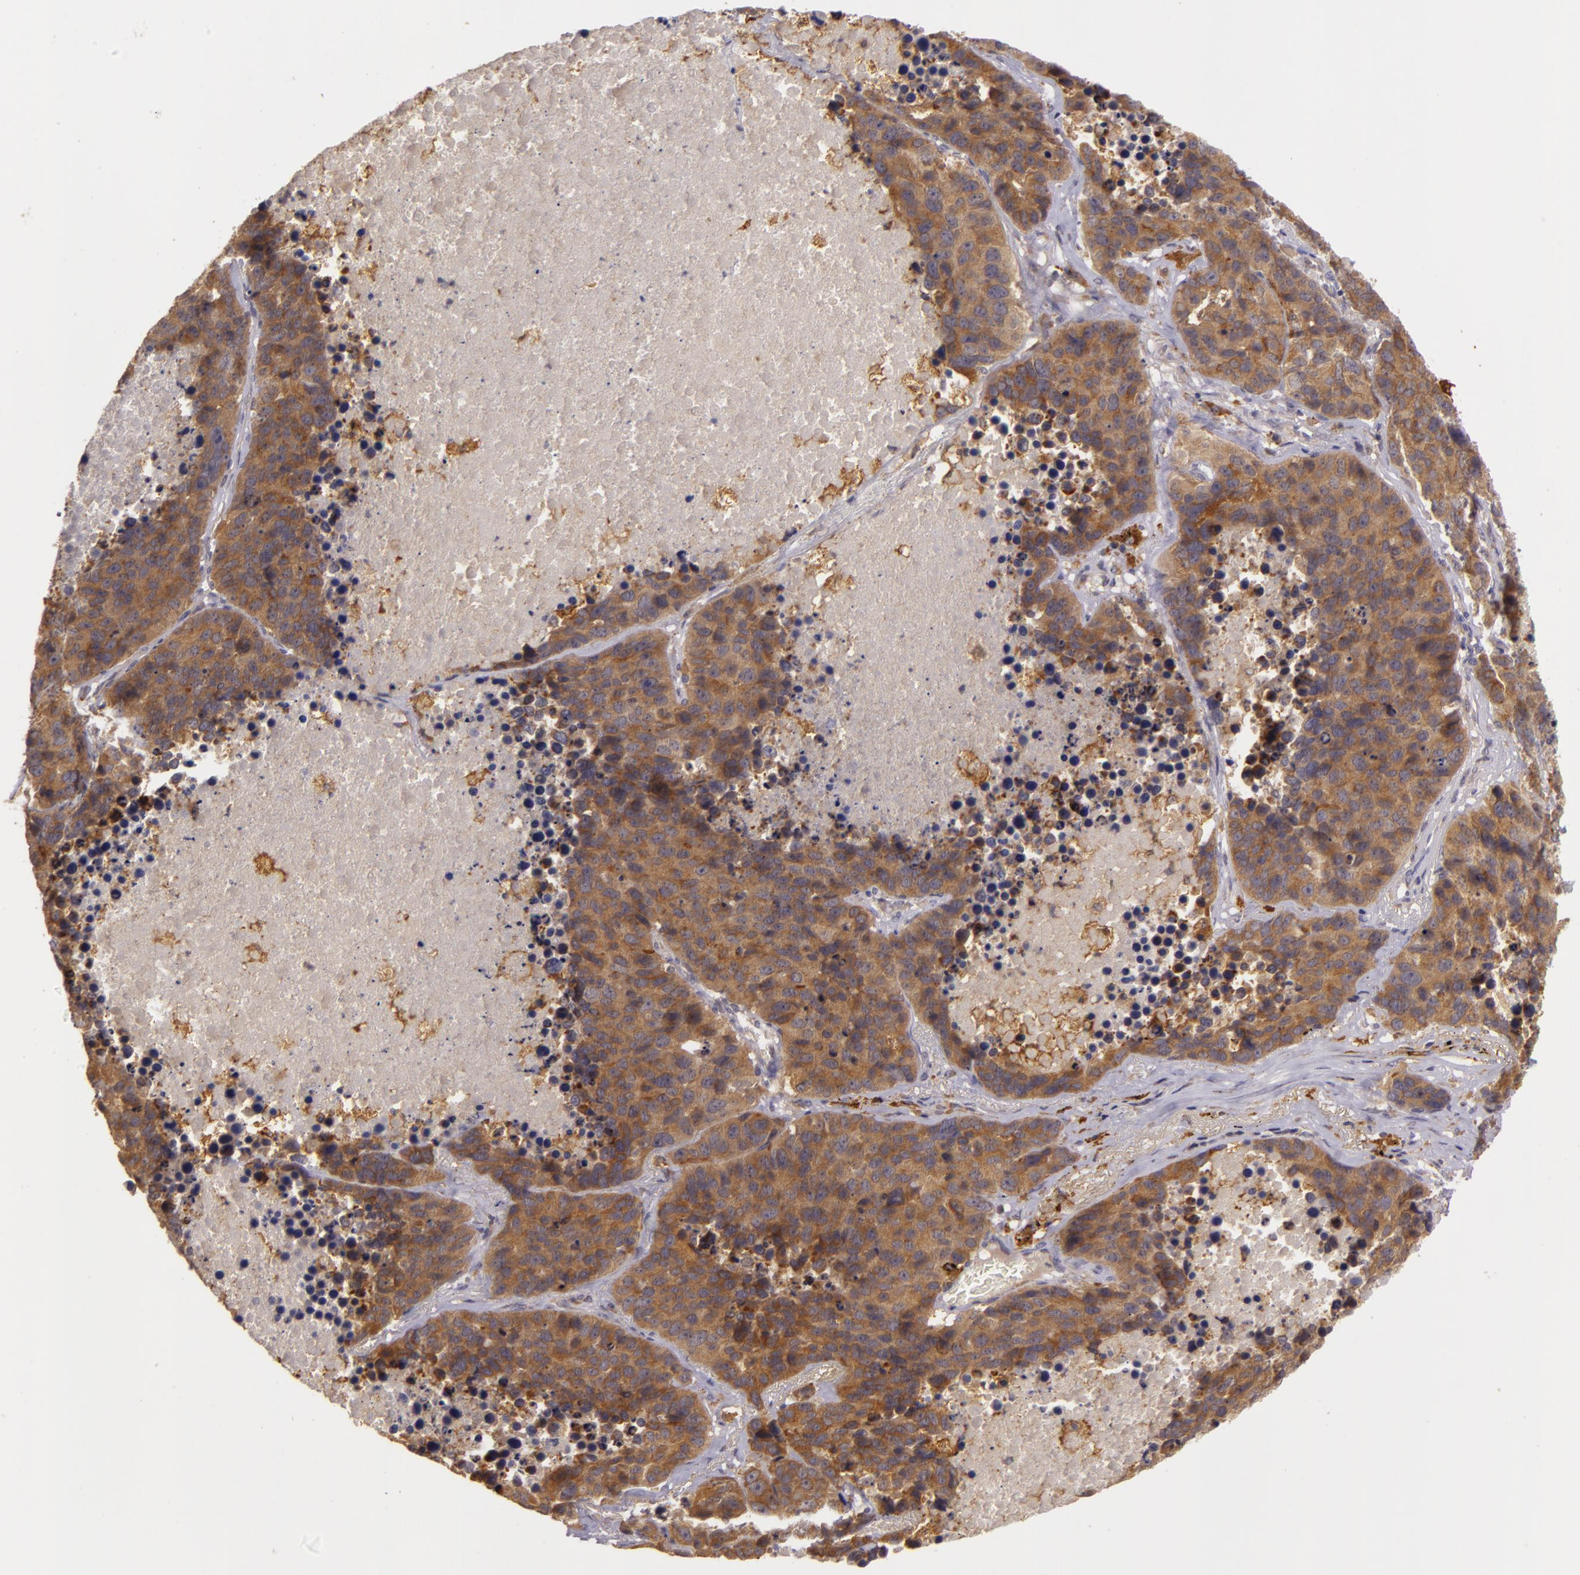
{"staining": {"intensity": "moderate", "quantity": ">75%", "location": "cytoplasmic/membranous"}, "tissue": "lung cancer", "cell_type": "Tumor cells", "image_type": "cancer", "snomed": [{"axis": "morphology", "description": "Carcinoid, malignant, NOS"}, {"axis": "topography", "description": "Lung"}], "caption": "A medium amount of moderate cytoplasmic/membranous positivity is present in about >75% of tumor cells in carcinoid (malignant) (lung) tissue.", "gene": "PPP1R3F", "patient": {"sex": "male", "age": 60}}